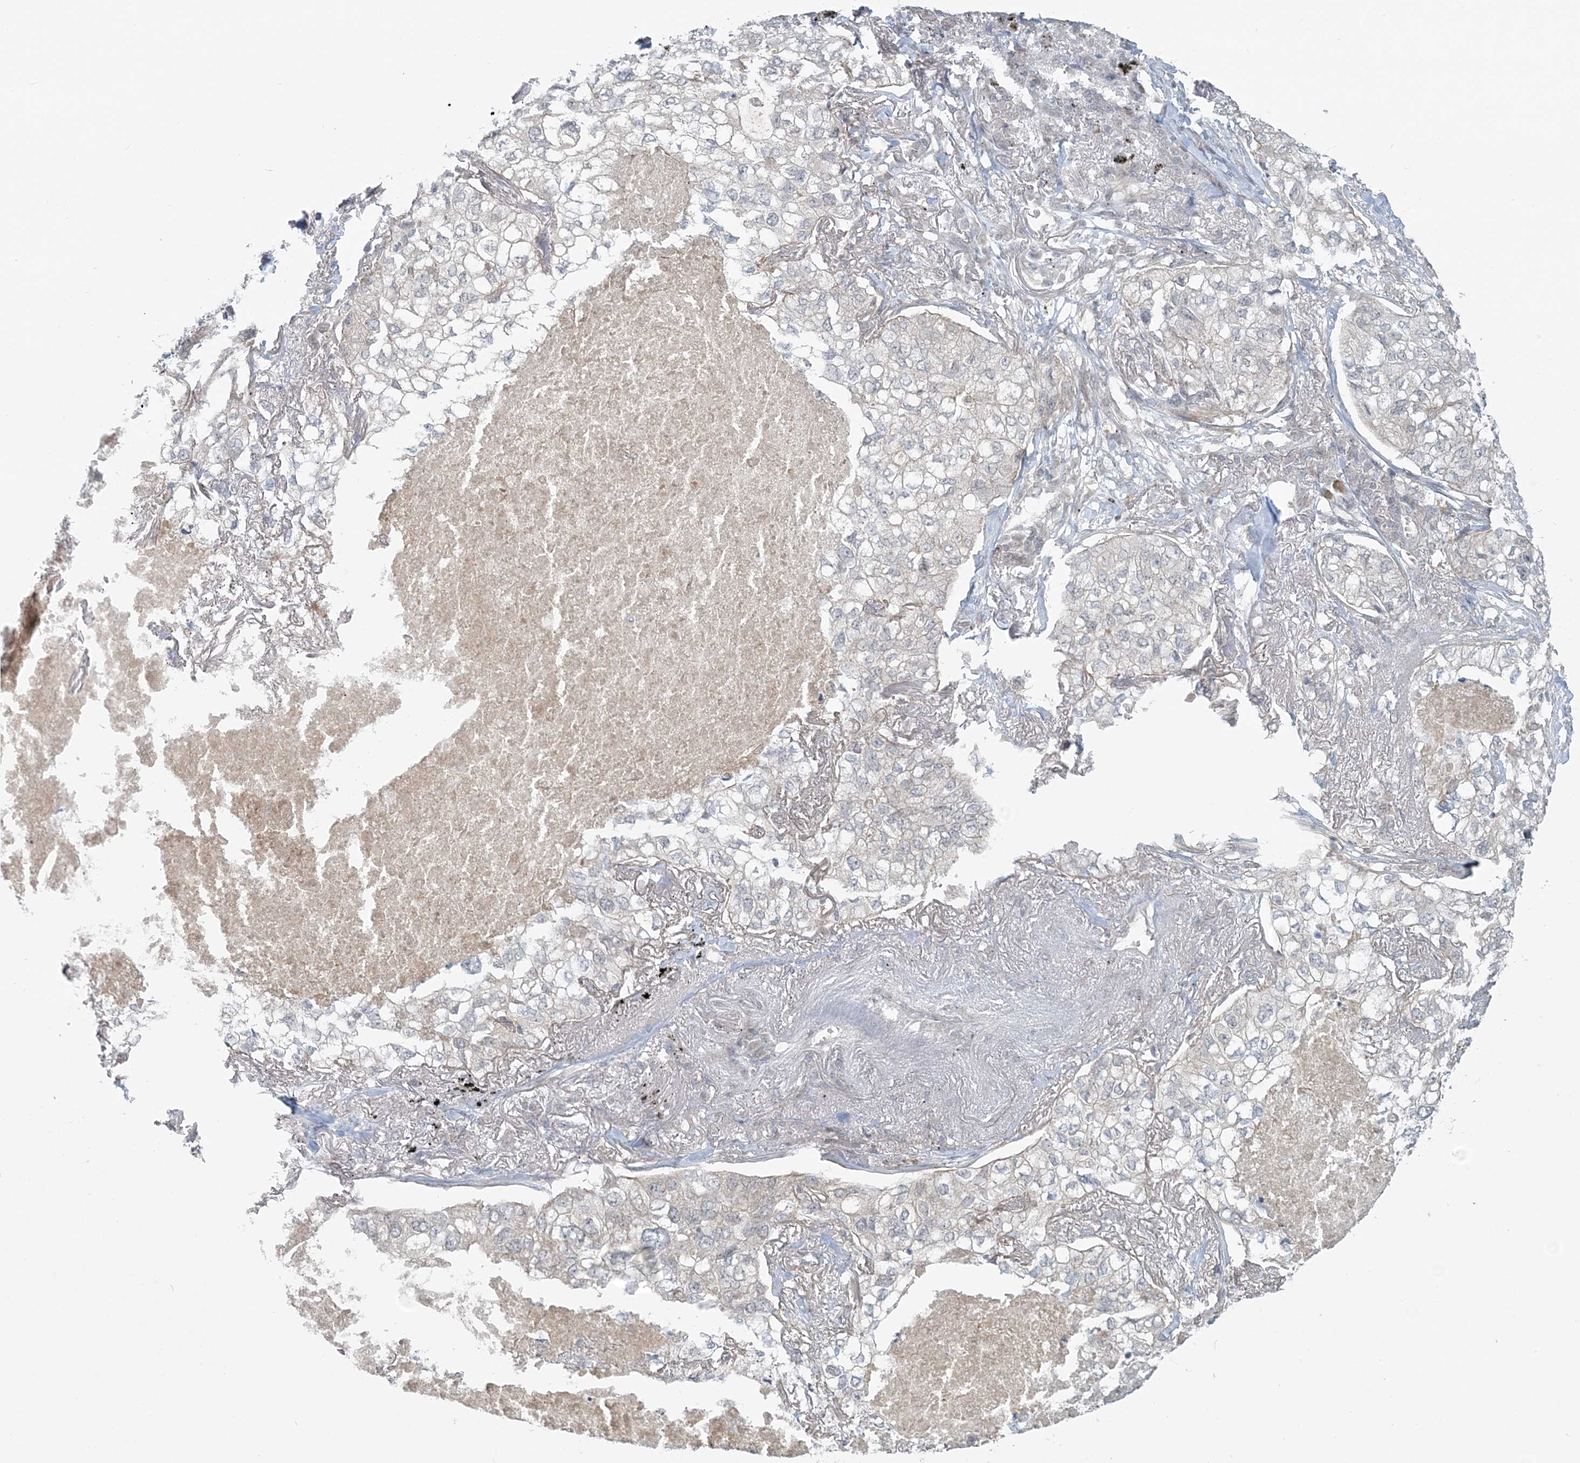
{"staining": {"intensity": "negative", "quantity": "none", "location": "none"}, "tissue": "lung cancer", "cell_type": "Tumor cells", "image_type": "cancer", "snomed": [{"axis": "morphology", "description": "Adenocarcinoma, NOS"}, {"axis": "topography", "description": "Lung"}], "caption": "A micrograph of human lung adenocarcinoma is negative for staining in tumor cells.", "gene": "BLTP3A", "patient": {"sex": "male", "age": 65}}